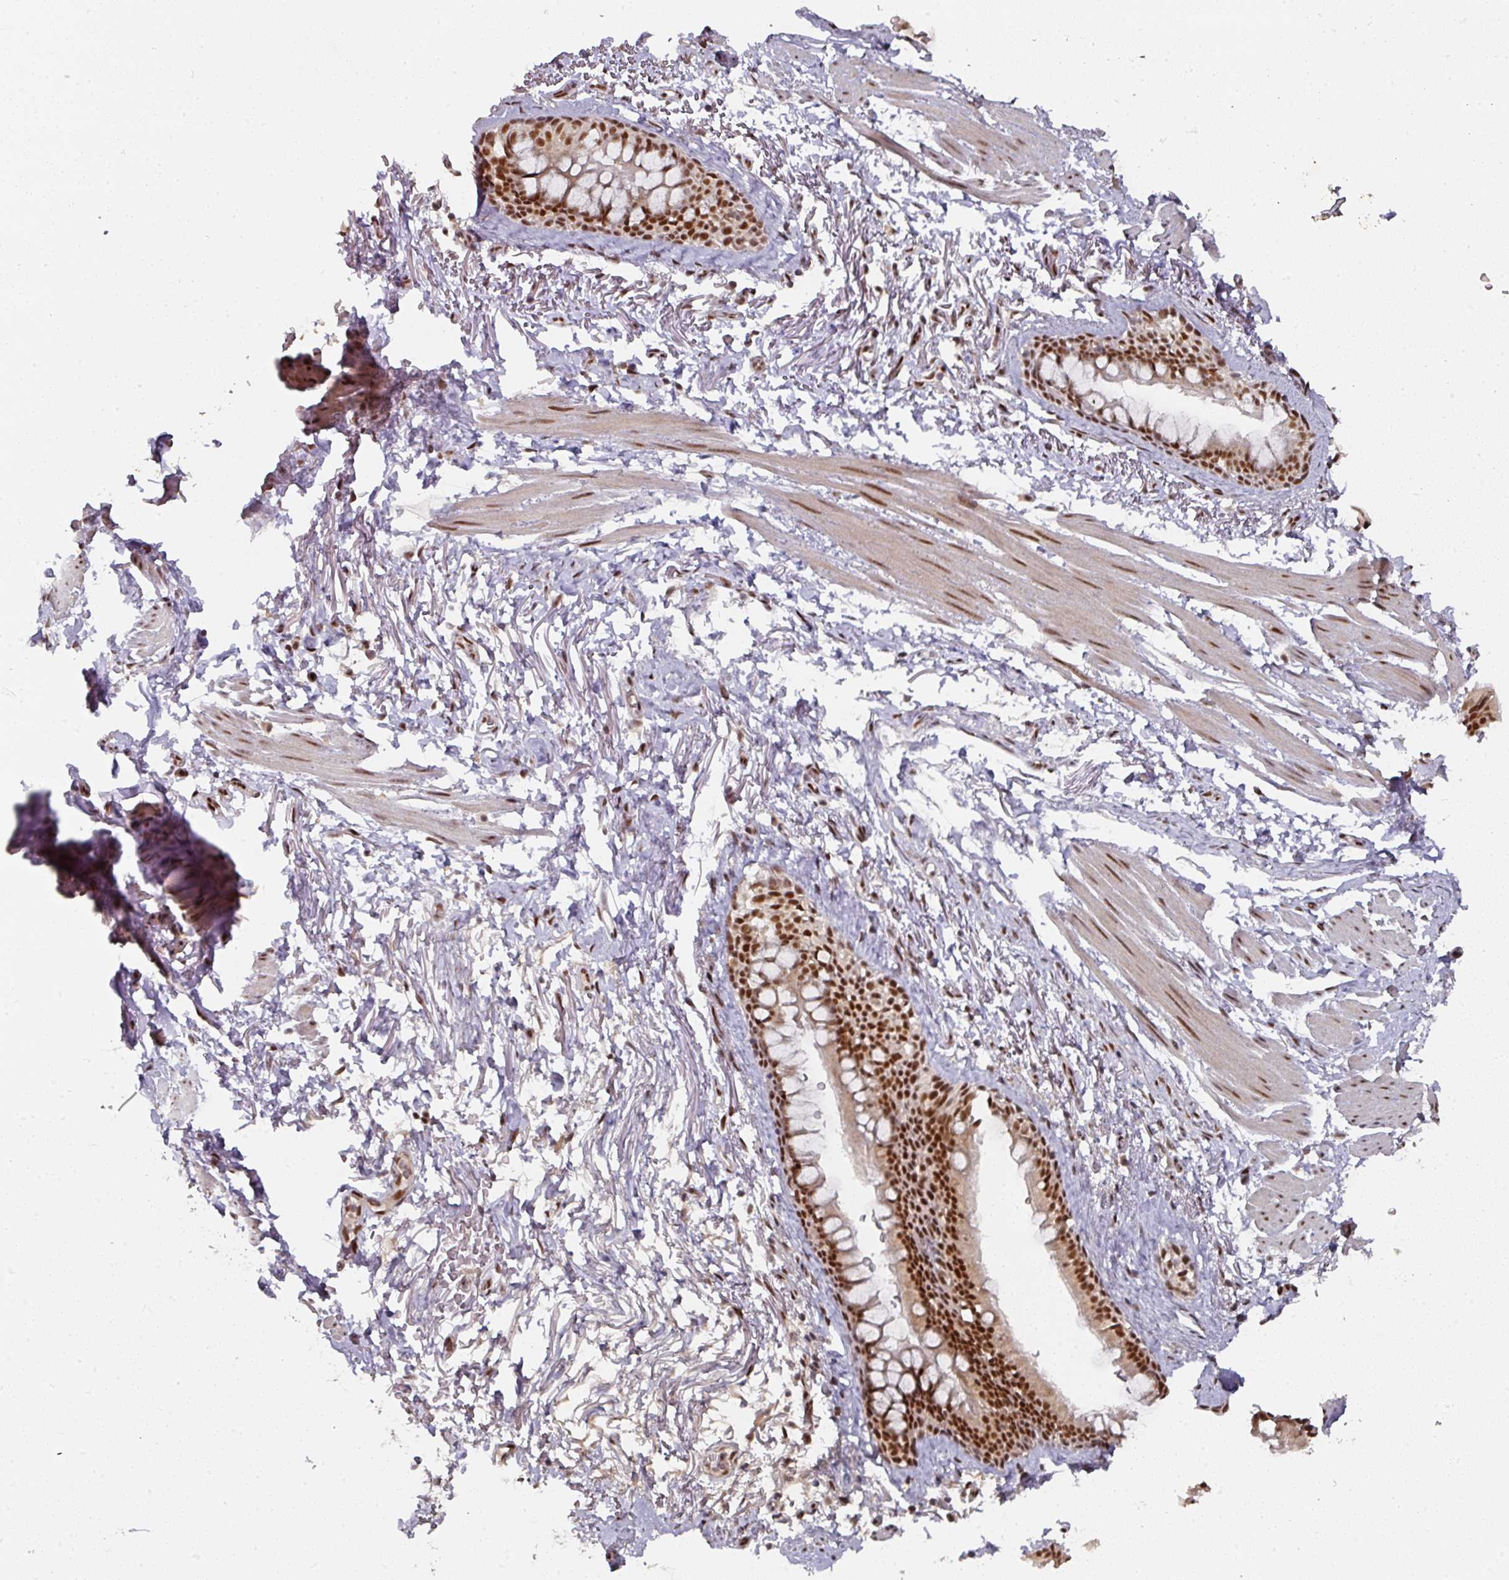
{"staining": {"intensity": "strong", "quantity": ">75%", "location": "nuclear"}, "tissue": "bronchus", "cell_type": "Respiratory epithelial cells", "image_type": "normal", "snomed": [{"axis": "morphology", "description": "Normal tissue, NOS"}, {"axis": "topography", "description": "Bronchus"}], "caption": "Immunohistochemical staining of normal human bronchus shows >75% levels of strong nuclear protein staining in about >75% of respiratory epithelial cells. (IHC, brightfield microscopy, high magnification).", "gene": "ENSG00000289690", "patient": {"sex": "male", "age": 67}}